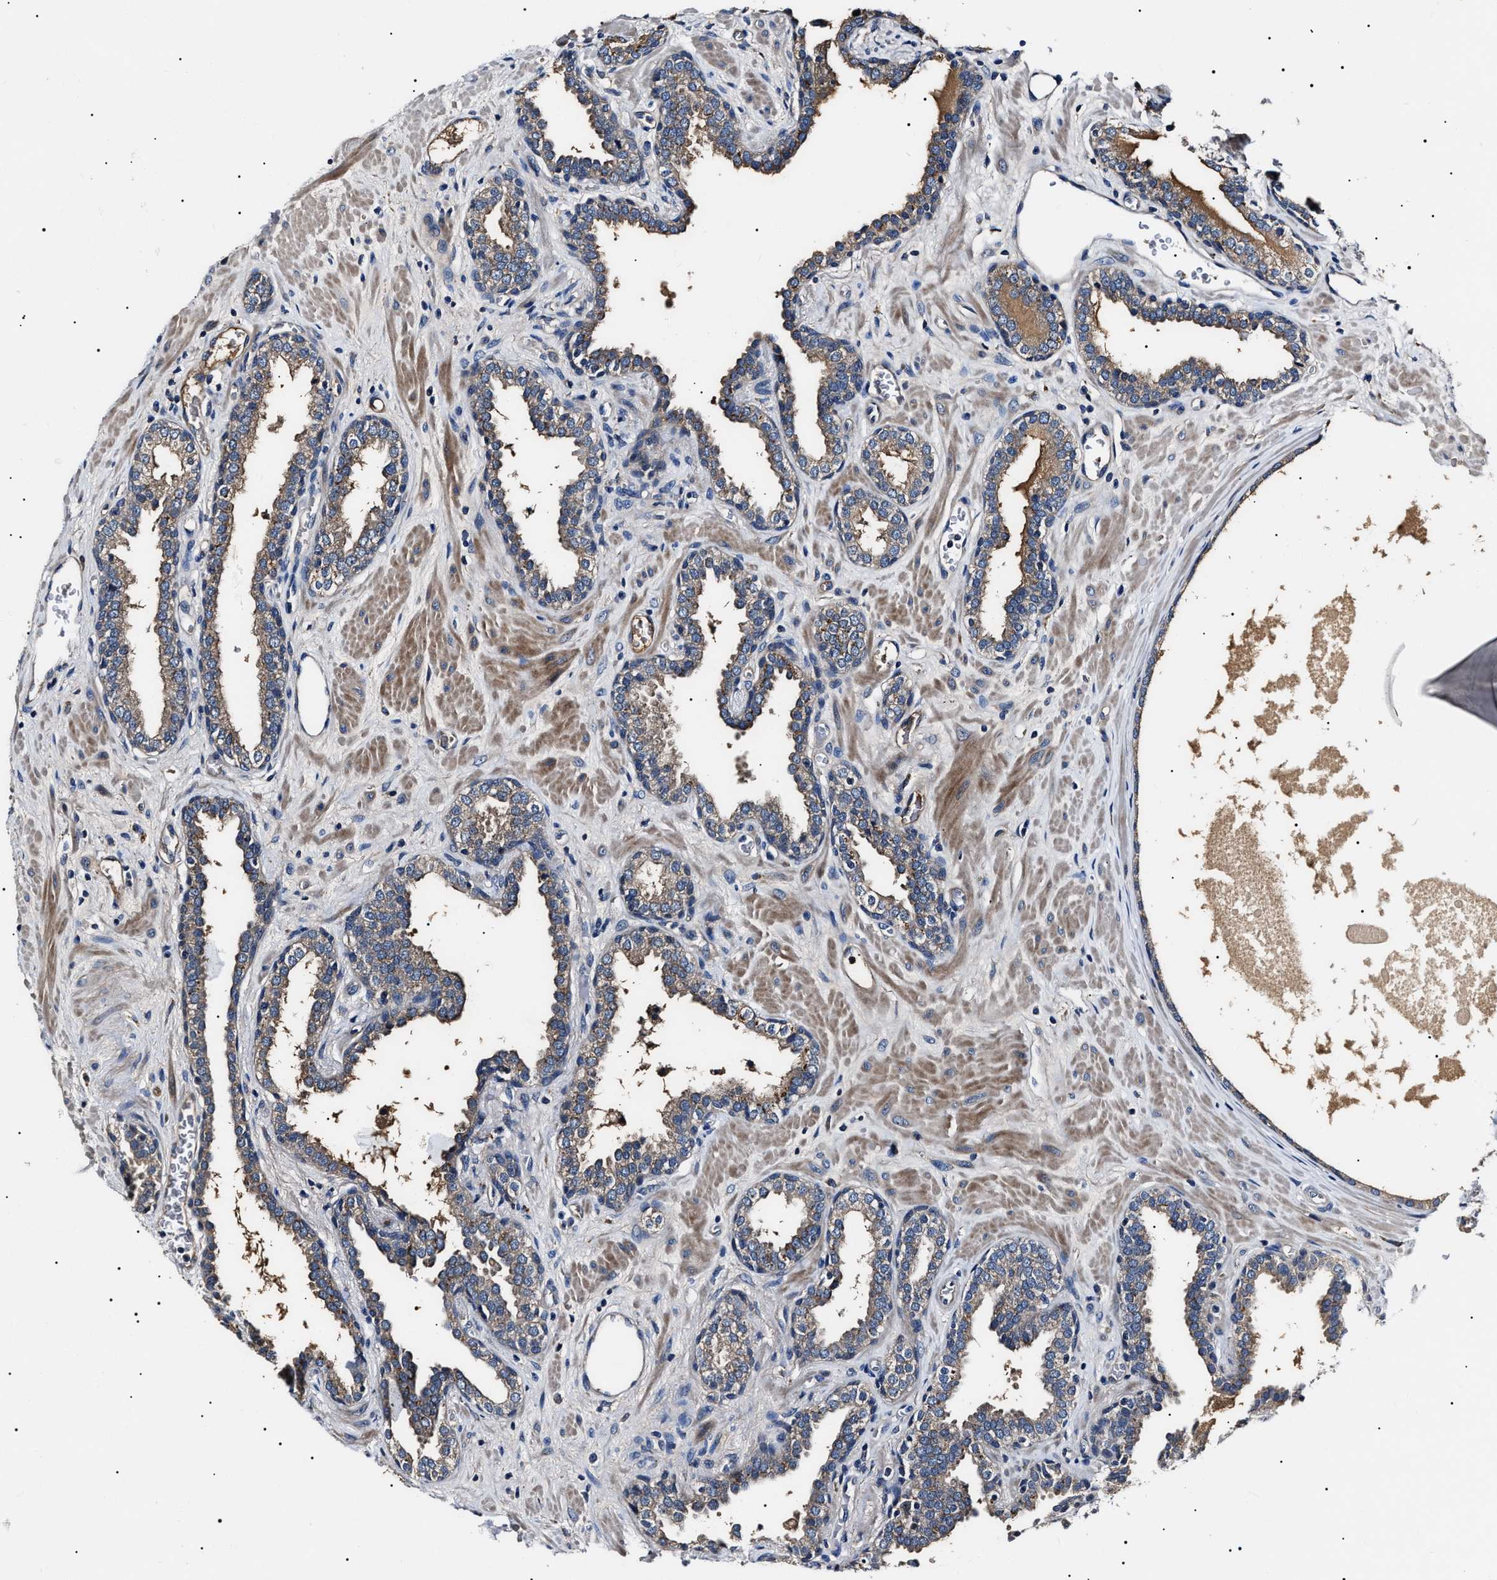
{"staining": {"intensity": "moderate", "quantity": "<25%", "location": "cytoplasmic/membranous"}, "tissue": "prostate", "cell_type": "Glandular cells", "image_type": "normal", "snomed": [{"axis": "morphology", "description": "Normal tissue, NOS"}, {"axis": "topography", "description": "Prostate"}], "caption": "Immunohistochemistry micrograph of benign prostate stained for a protein (brown), which displays low levels of moderate cytoplasmic/membranous staining in about <25% of glandular cells.", "gene": "IFT81", "patient": {"sex": "male", "age": 51}}